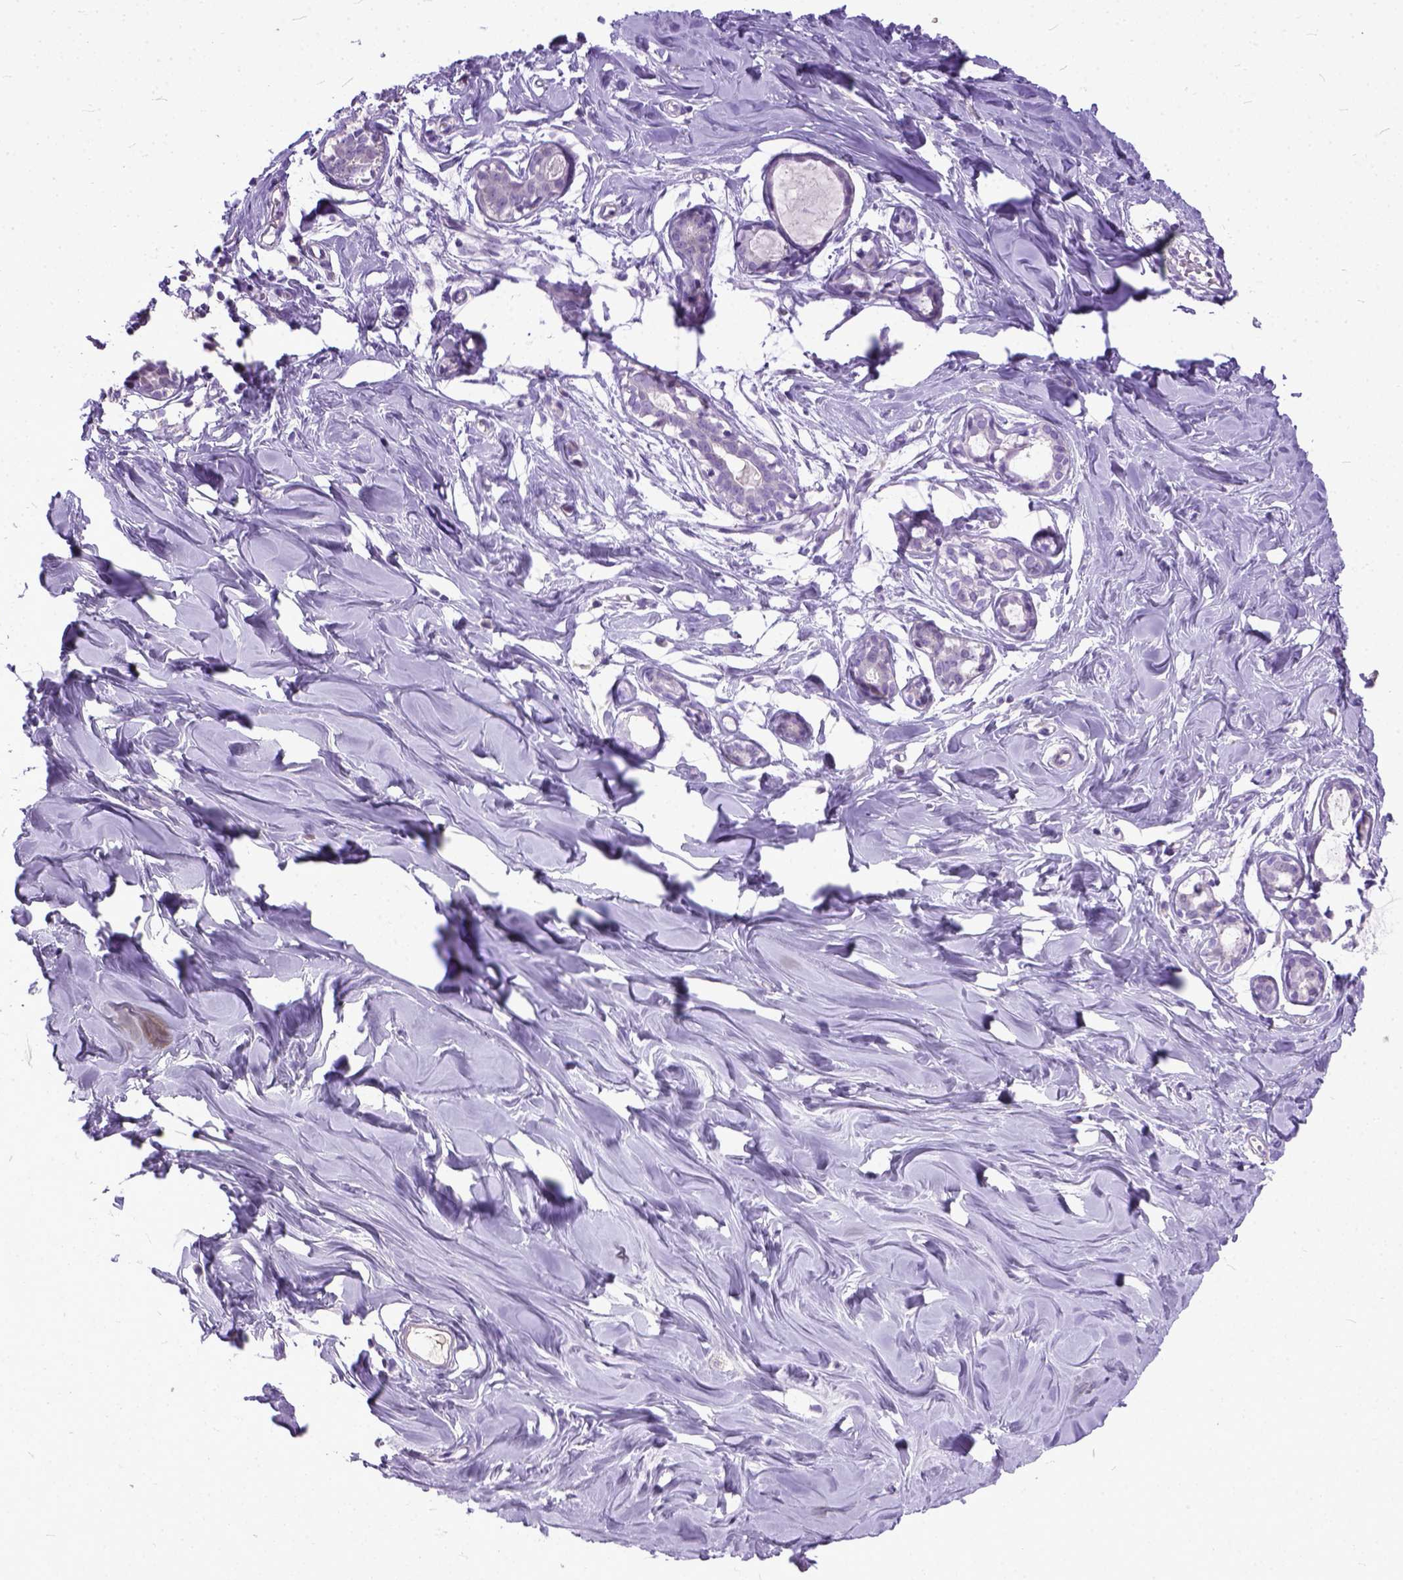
{"staining": {"intensity": "negative", "quantity": "none", "location": "none"}, "tissue": "breast", "cell_type": "Adipocytes", "image_type": "normal", "snomed": [{"axis": "morphology", "description": "Normal tissue, NOS"}, {"axis": "topography", "description": "Breast"}], "caption": "High power microscopy micrograph of an immunohistochemistry (IHC) histopathology image of normal breast, revealing no significant positivity in adipocytes. (DAB (3,3'-diaminobenzidine) IHC with hematoxylin counter stain).", "gene": "PLK5", "patient": {"sex": "female", "age": 27}}